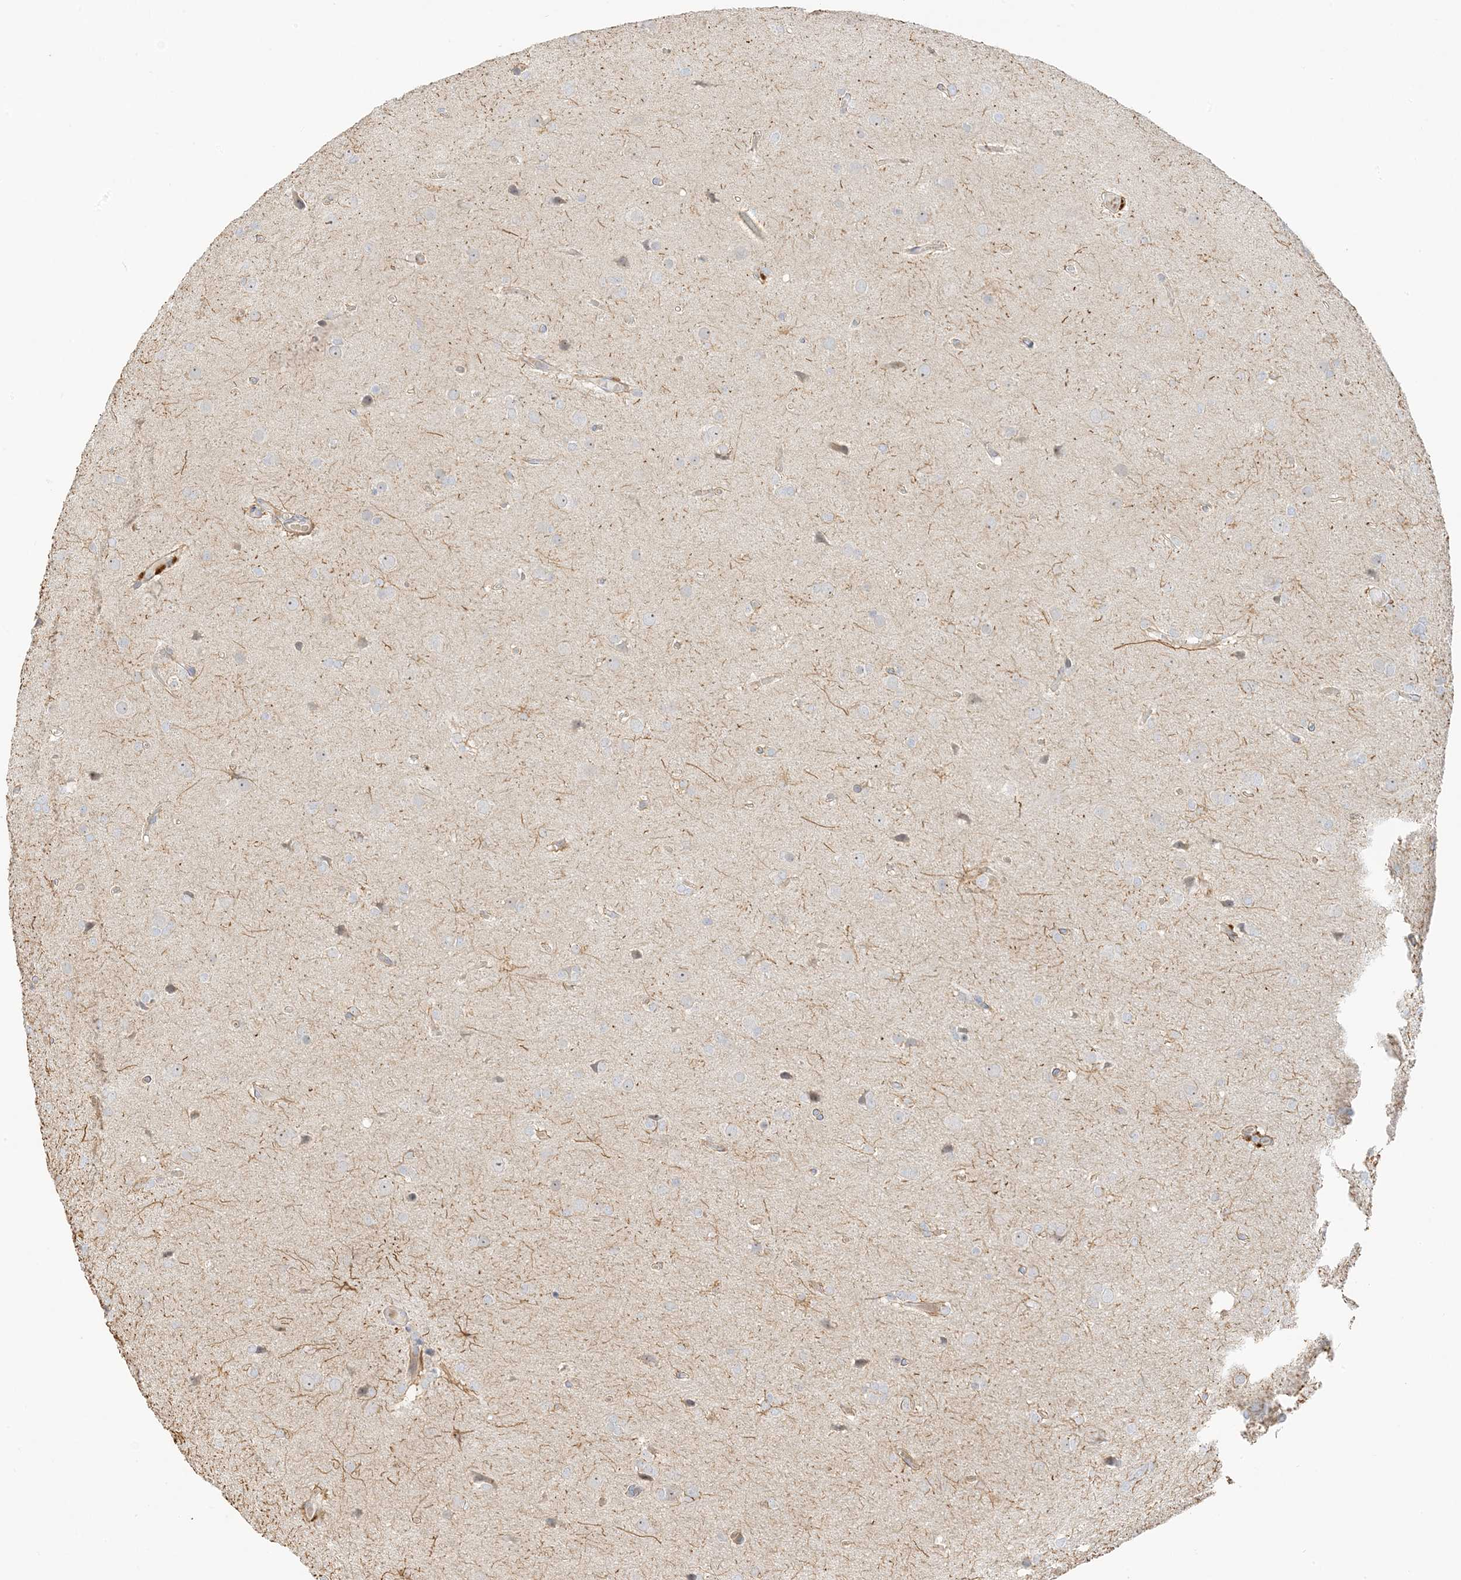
{"staining": {"intensity": "weak", "quantity": "<25%", "location": "nuclear"}, "tissue": "glioma", "cell_type": "Tumor cells", "image_type": "cancer", "snomed": [{"axis": "morphology", "description": "Glioma, malignant, High grade"}, {"axis": "topography", "description": "Cerebral cortex"}], "caption": "Image shows no protein staining in tumor cells of glioma tissue. (DAB IHC, high magnification).", "gene": "ETAA1", "patient": {"sex": "female", "age": 36}}